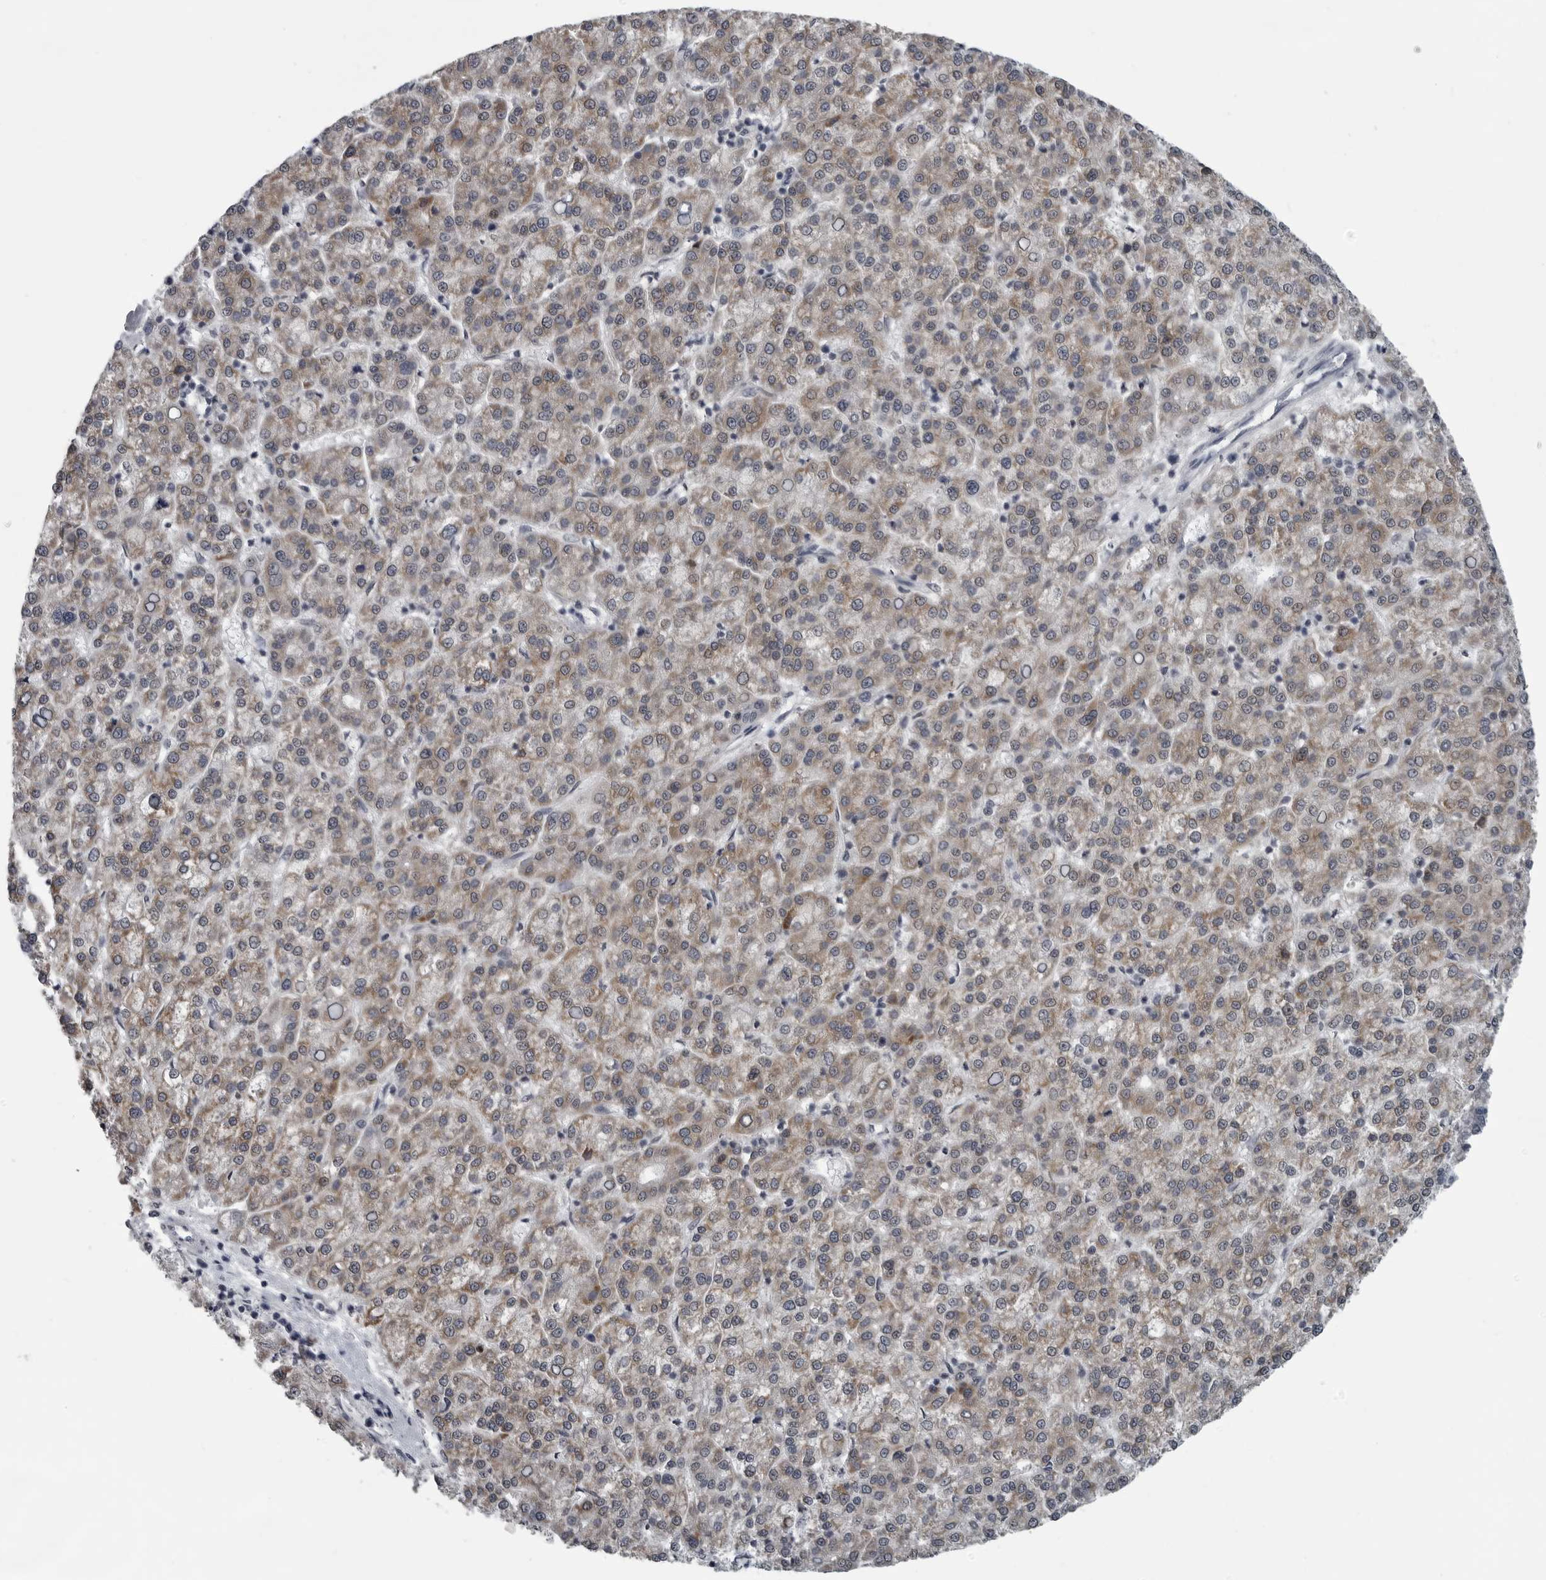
{"staining": {"intensity": "moderate", "quantity": ">75%", "location": "cytoplasmic/membranous"}, "tissue": "liver cancer", "cell_type": "Tumor cells", "image_type": "cancer", "snomed": [{"axis": "morphology", "description": "Carcinoma, Hepatocellular, NOS"}, {"axis": "topography", "description": "Liver"}], "caption": "The micrograph exhibits a brown stain indicating the presence of a protein in the cytoplasmic/membranous of tumor cells in liver hepatocellular carcinoma. The protein of interest is shown in brown color, while the nuclei are stained blue.", "gene": "LYSMD1", "patient": {"sex": "female", "age": 58}}